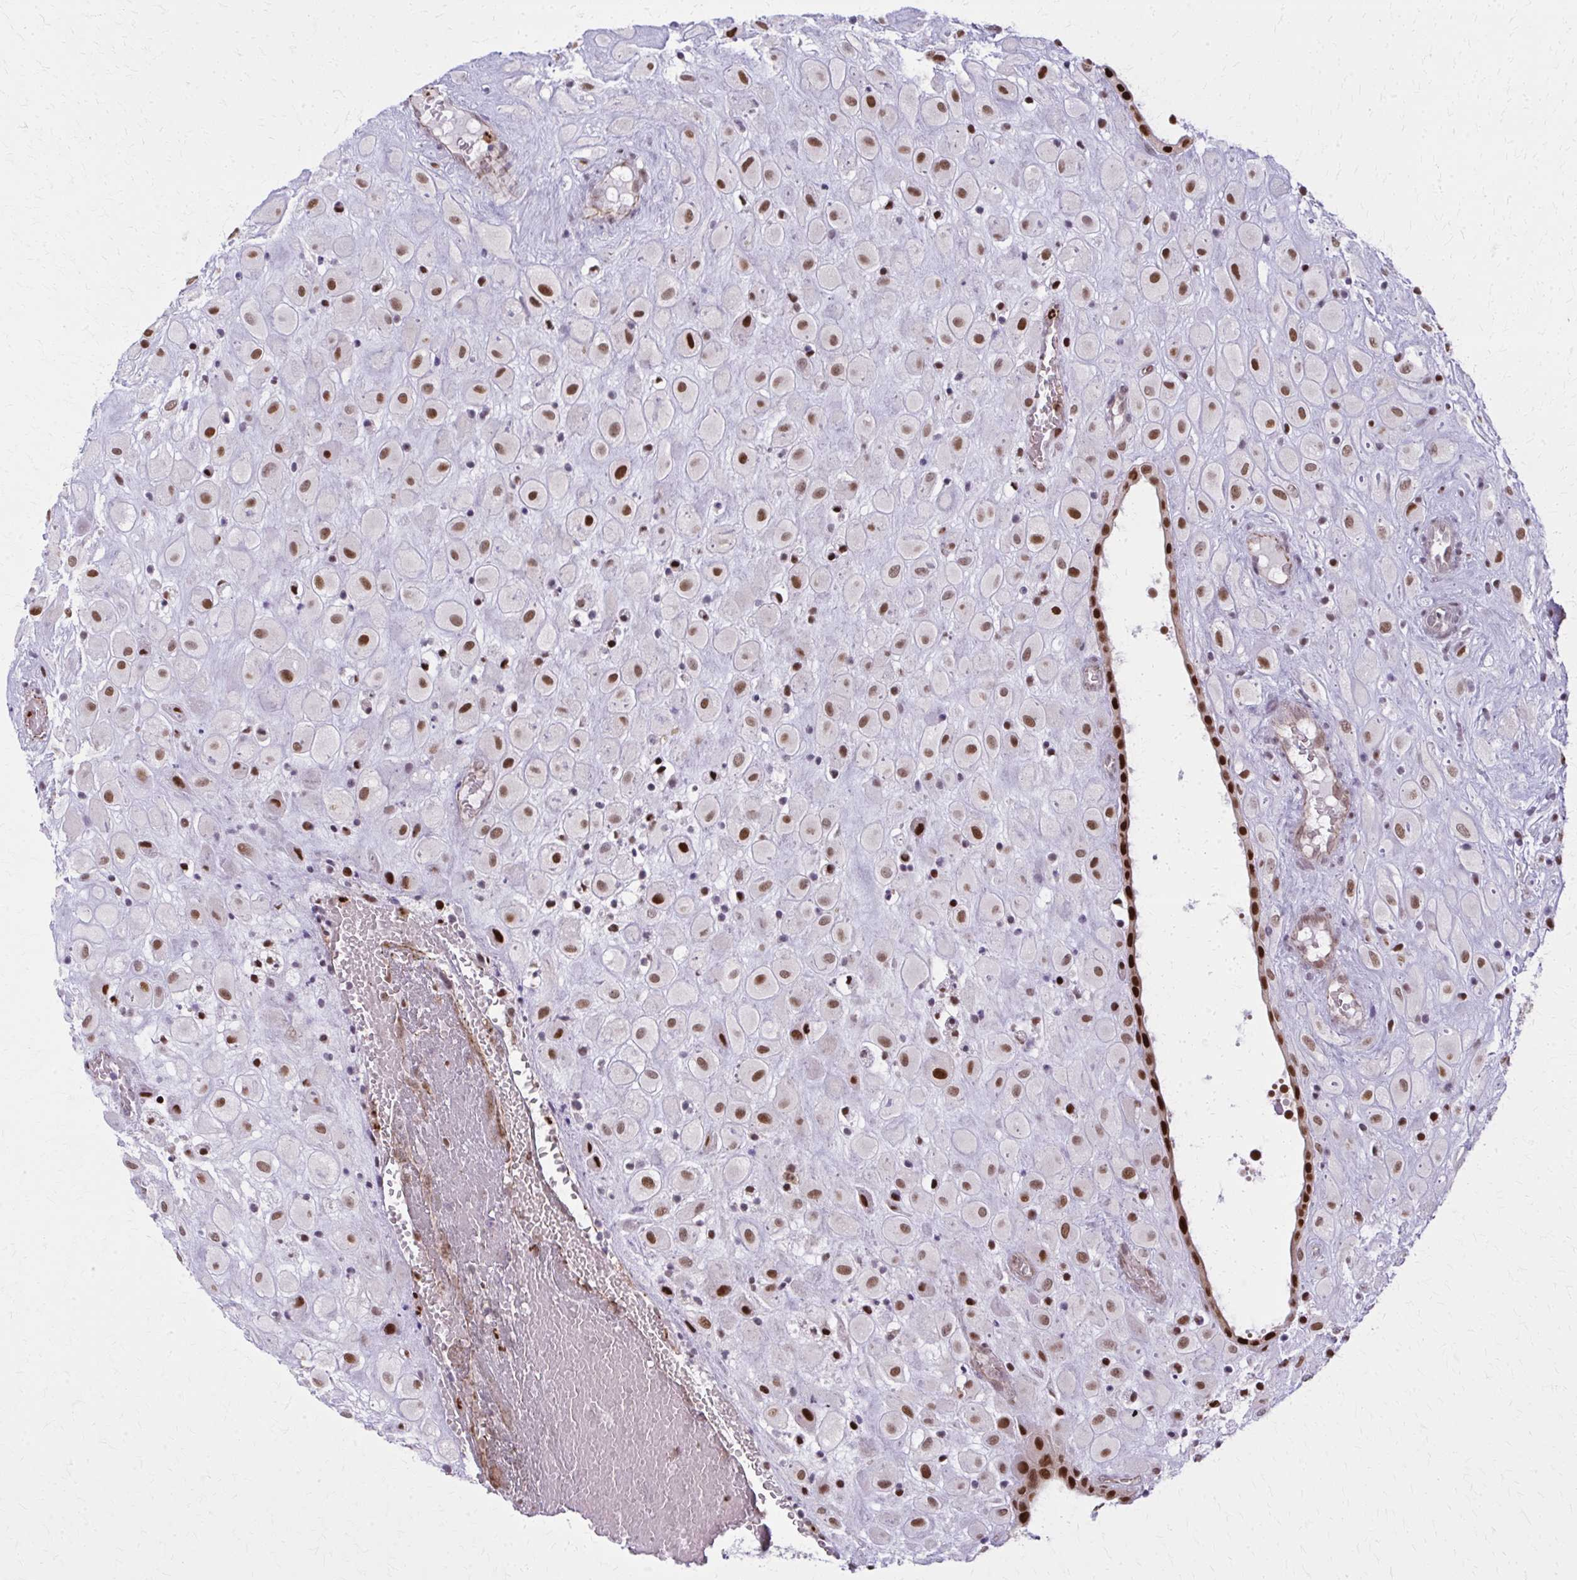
{"staining": {"intensity": "moderate", "quantity": ">75%", "location": "nuclear"}, "tissue": "placenta", "cell_type": "Decidual cells", "image_type": "normal", "snomed": [{"axis": "morphology", "description": "Normal tissue, NOS"}, {"axis": "topography", "description": "Placenta"}], "caption": "Protein staining of normal placenta demonstrates moderate nuclear positivity in approximately >75% of decidual cells. The staining was performed using DAB, with brown indicating positive protein expression. Nuclei are stained blue with hematoxylin.", "gene": "ZNF559", "patient": {"sex": "female", "age": 24}}